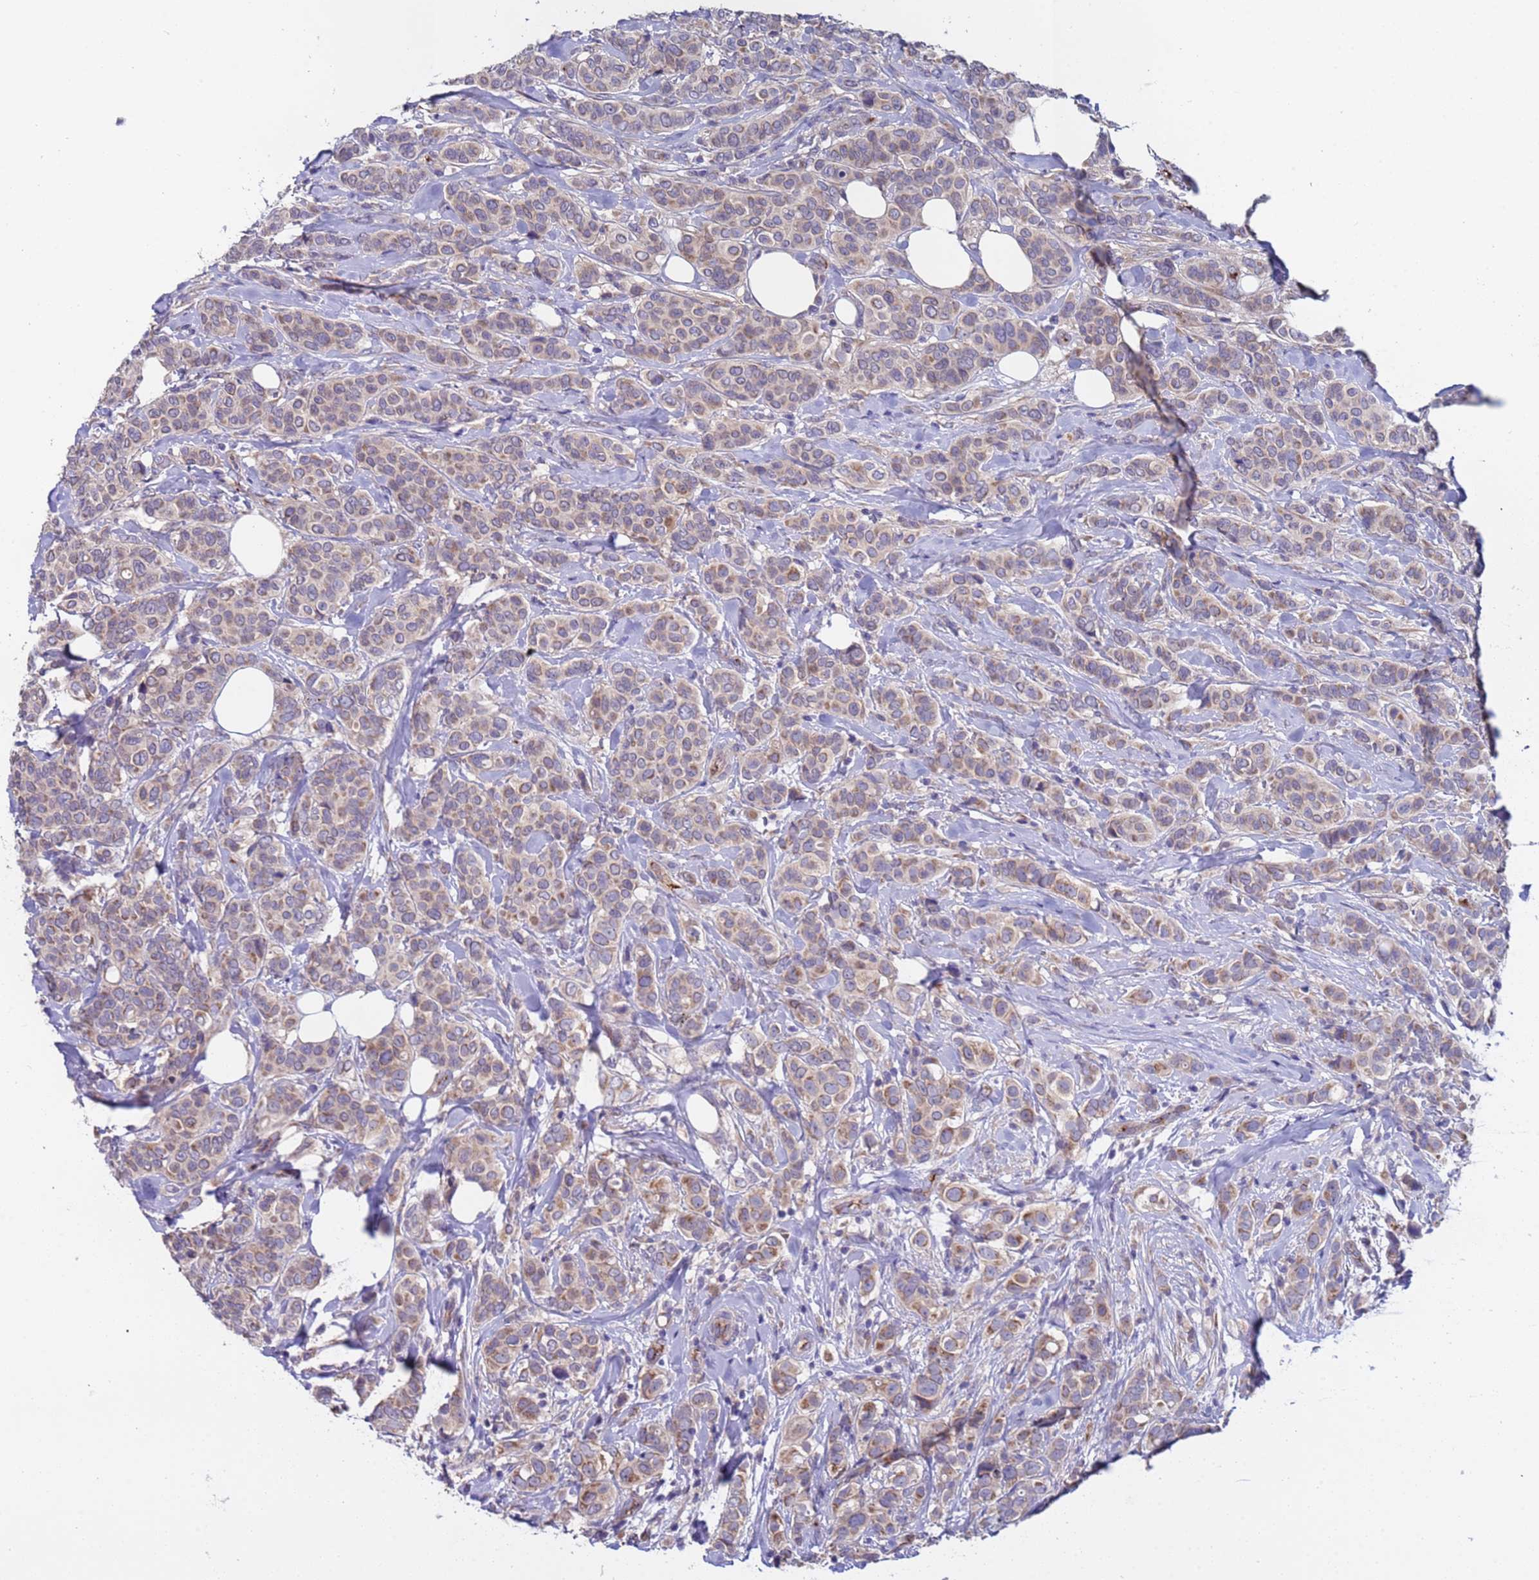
{"staining": {"intensity": "weak", "quantity": ">75%", "location": "cytoplasmic/membranous"}, "tissue": "breast cancer", "cell_type": "Tumor cells", "image_type": "cancer", "snomed": [{"axis": "morphology", "description": "Lobular carcinoma"}, {"axis": "topography", "description": "Breast"}], "caption": "Protein expression analysis of human breast lobular carcinoma reveals weak cytoplasmic/membranous expression in approximately >75% of tumor cells.", "gene": "ZNF248", "patient": {"sex": "female", "age": 51}}